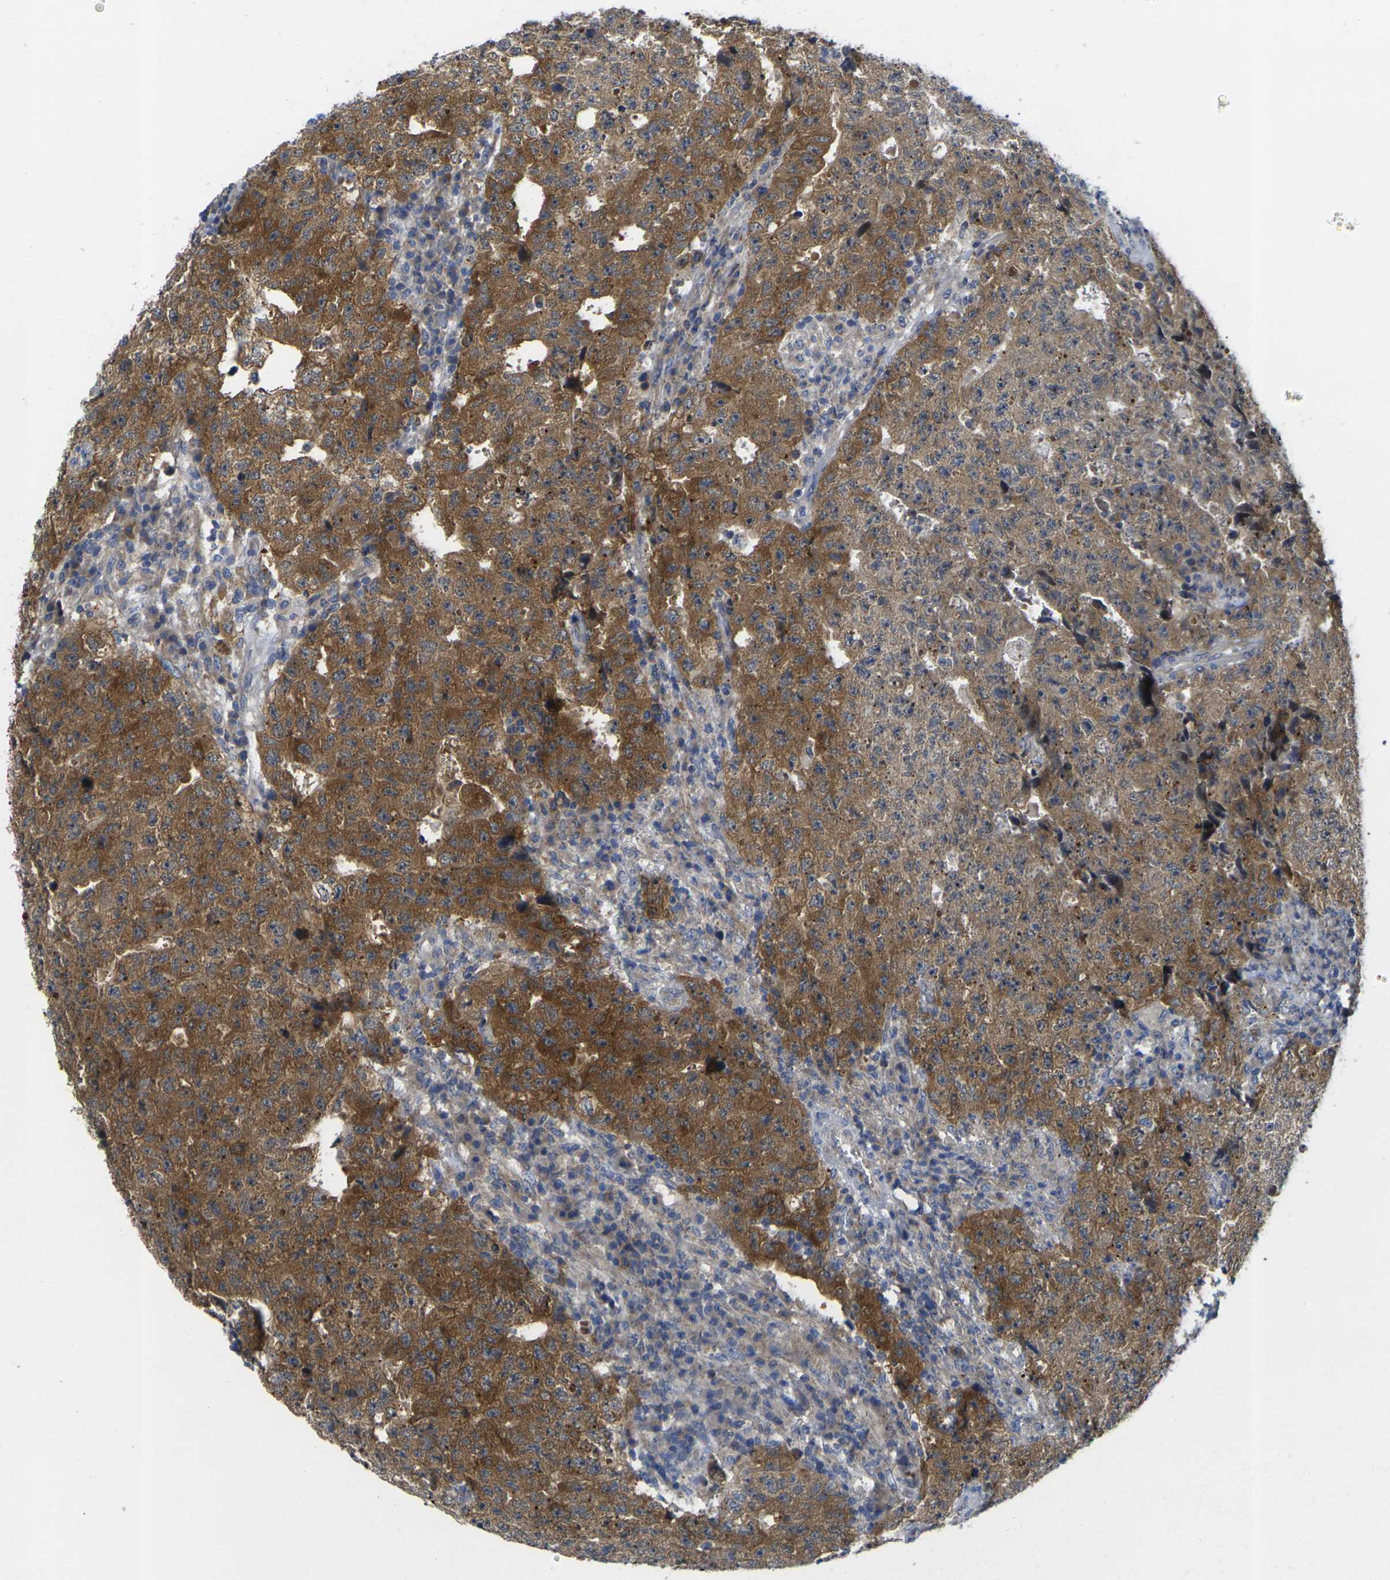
{"staining": {"intensity": "strong", "quantity": ">75%", "location": "cytoplasmic/membranous"}, "tissue": "testis cancer", "cell_type": "Tumor cells", "image_type": "cancer", "snomed": [{"axis": "morphology", "description": "Necrosis, NOS"}, {"axis": "morphology", "description": "Carcinoma, Embryonal, NOS"}, {"axis": "topography", "description": "Testis"}], "caption": "High-power microscopy captured an IHC histopathology image of embryonal carcinoma (testis), revealing strong cytoplasmic/membranous expression in approximately >75% of tumor cells.", "gene": "GNA12", "patient": {"sex": "male", "age": 19}}